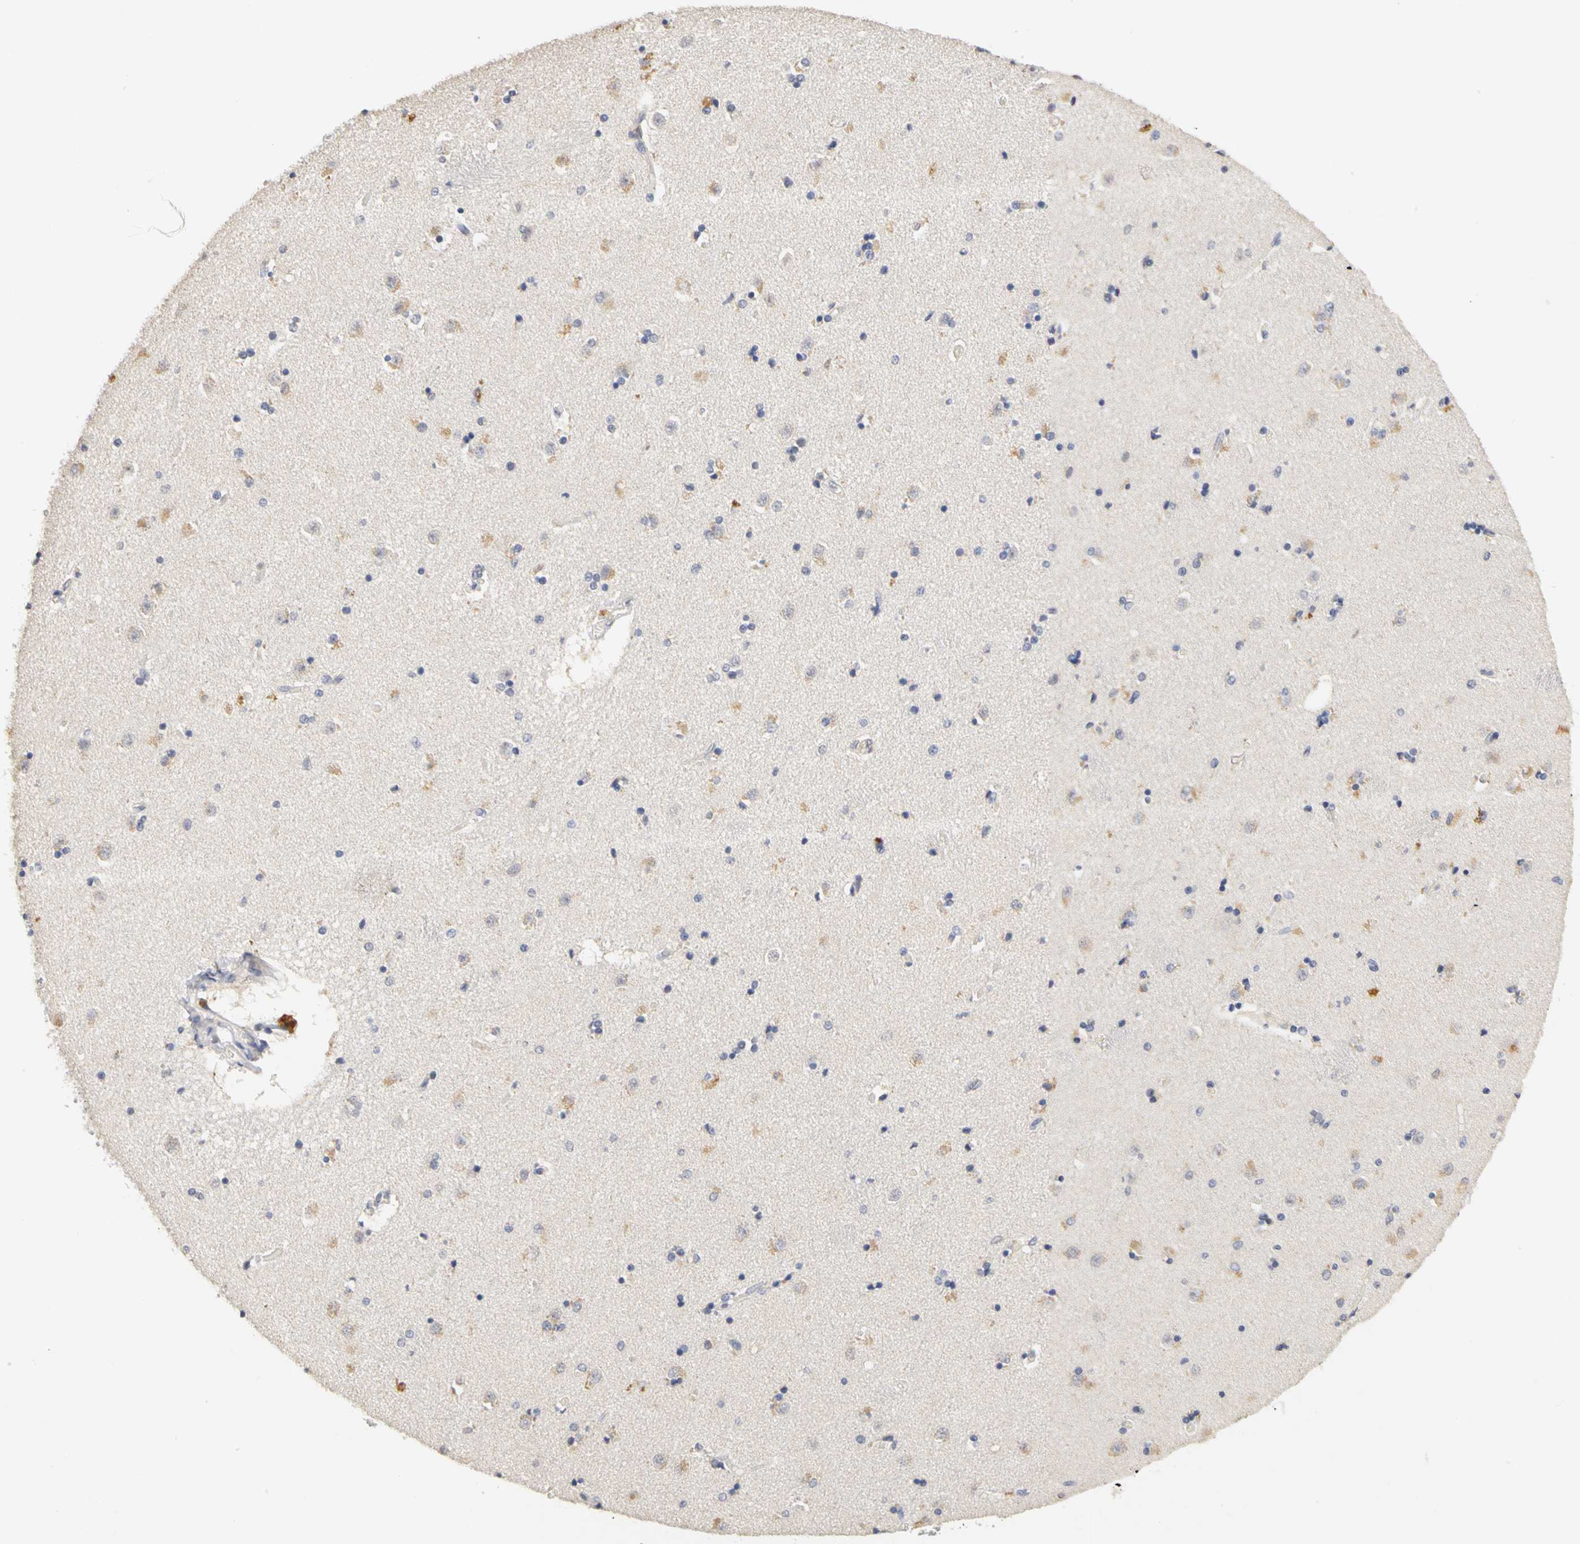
{"staining": {"intensity": "negative", "quantity": "none", "location": "none"}, "tissue": "caudate", "cell_type": "Glial cells", "image_type": "normal", "snomed": [{"axis": "morphology", "description": "Normal tissue, NOS"}, {"axis": "topography", "description": "Lateral ventricle wall"}], "caption": "Glial cells show no significant positivity in normal caudate. (IHC, brightfield microscopy, high magnification).", "gene": "PGR", "patient": {"sex": "female", "age": 54}}